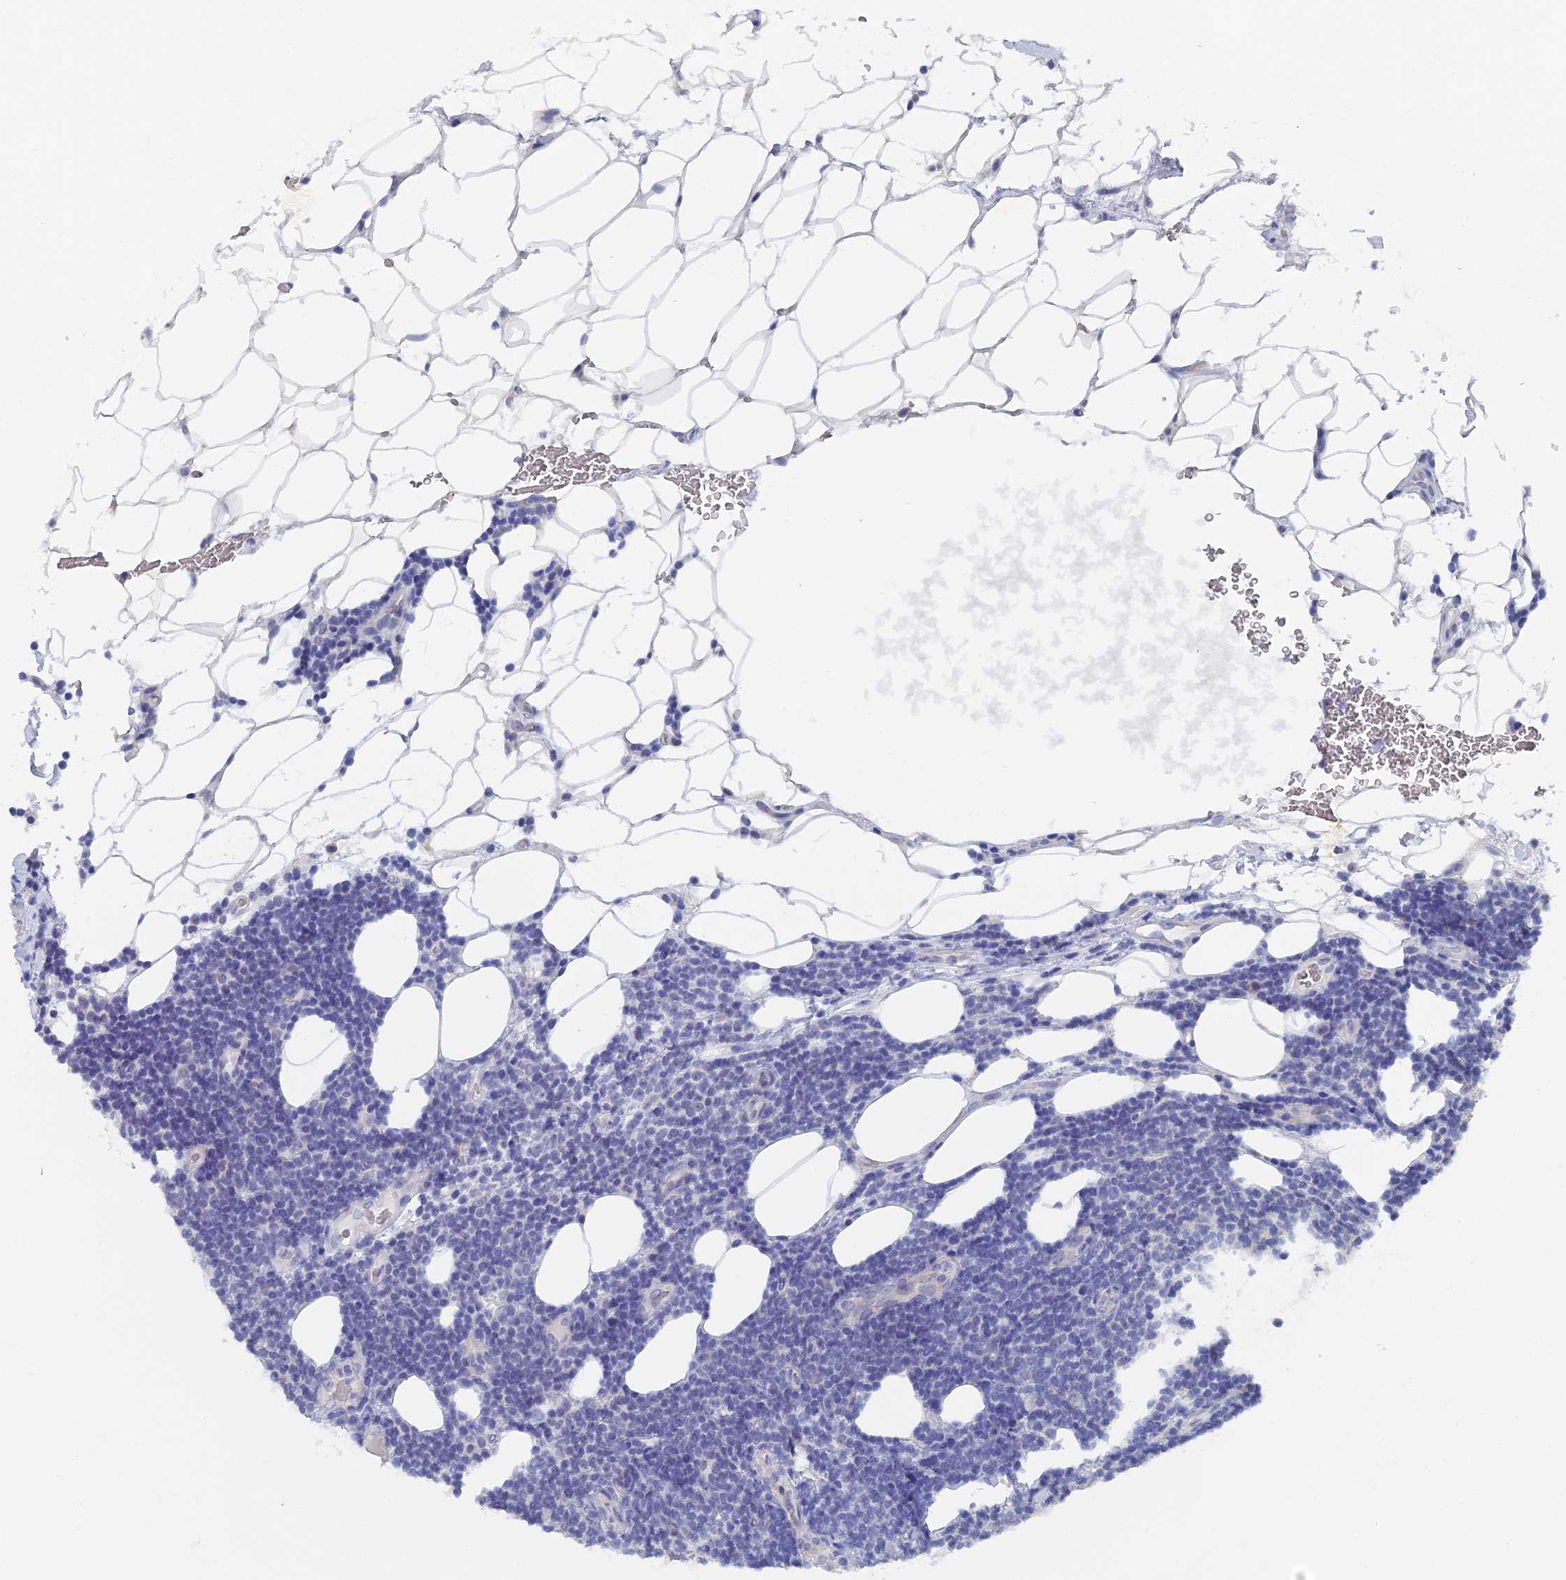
{"staining": {"intensity": "negative", "quantity": "none", "location": "none"}, "tissue": "lymphoma", "cell_type": "Tumor cells", "image_type": "cancer", "snomed": [{"axis": "morphology", "description": "Malignant lymphoma, non-Hodgkin's type, Low grade"}, {"axis": "topography", "description": "Lymph node"}], "caption": "The photomicrograph demonstrates no staining of tumor cells in lymphoma.", "gene": "SRFBP1", "patient": {"sex": "male", "age": 66}}